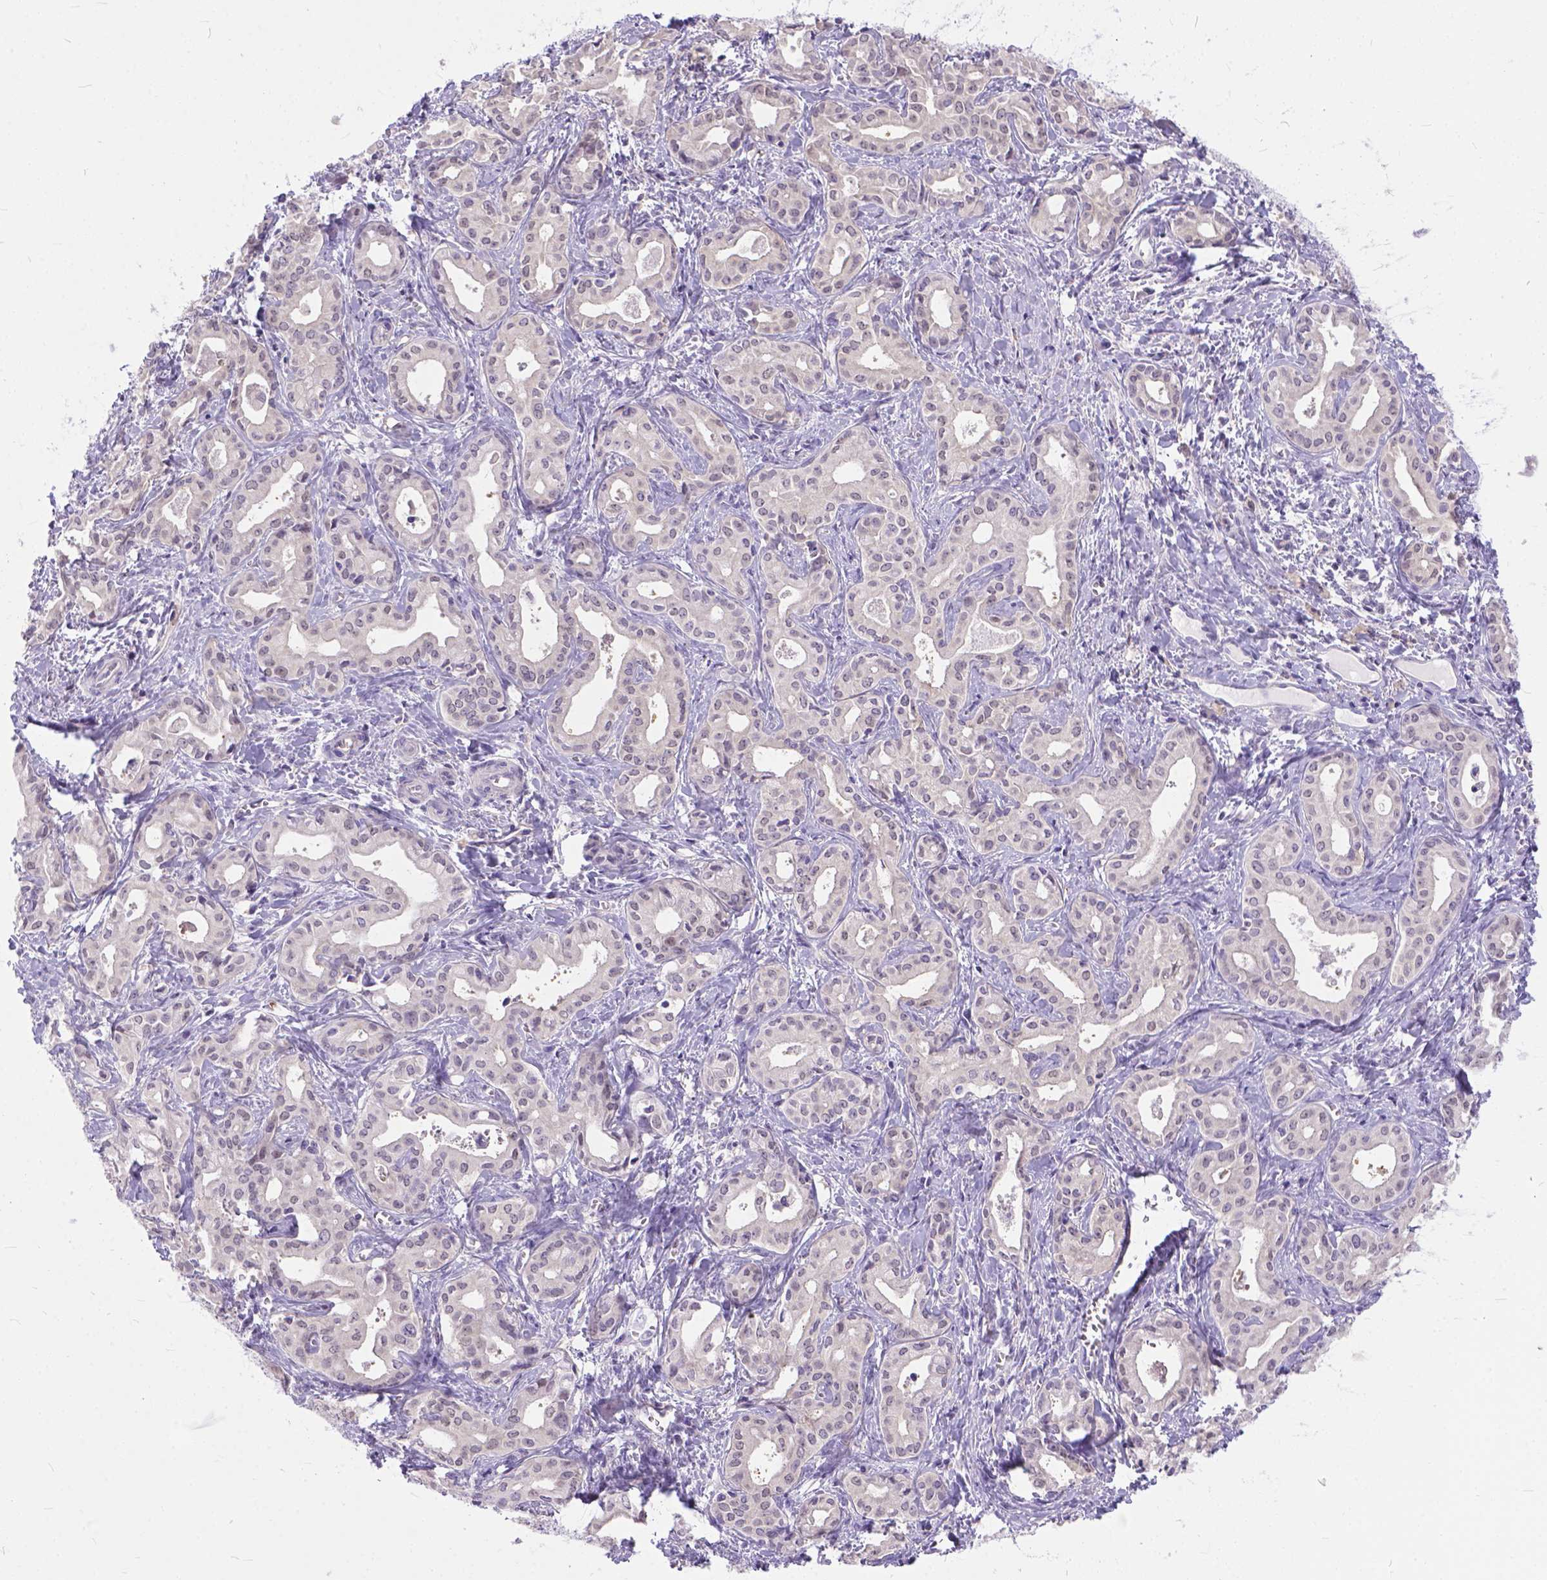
{"staining": {"intensity": "negative", "quantity": "none", "location": "none"}, "tissue": "liver cancer", "cell_type": "Tumor cells", "image_type": "cancer", "snomed": [{"axis": "morphology", "description": "Cholangiocarcinoma"}, {"axis": "topography", "description": "Liver"}], "caption": "Photomicrograph shows no protein expression in tumor cells of liver cancer tissue. Nuclei are stained in blue.", "gene": "TTLL6", "patient": {"sex": "female", "age": 65}}